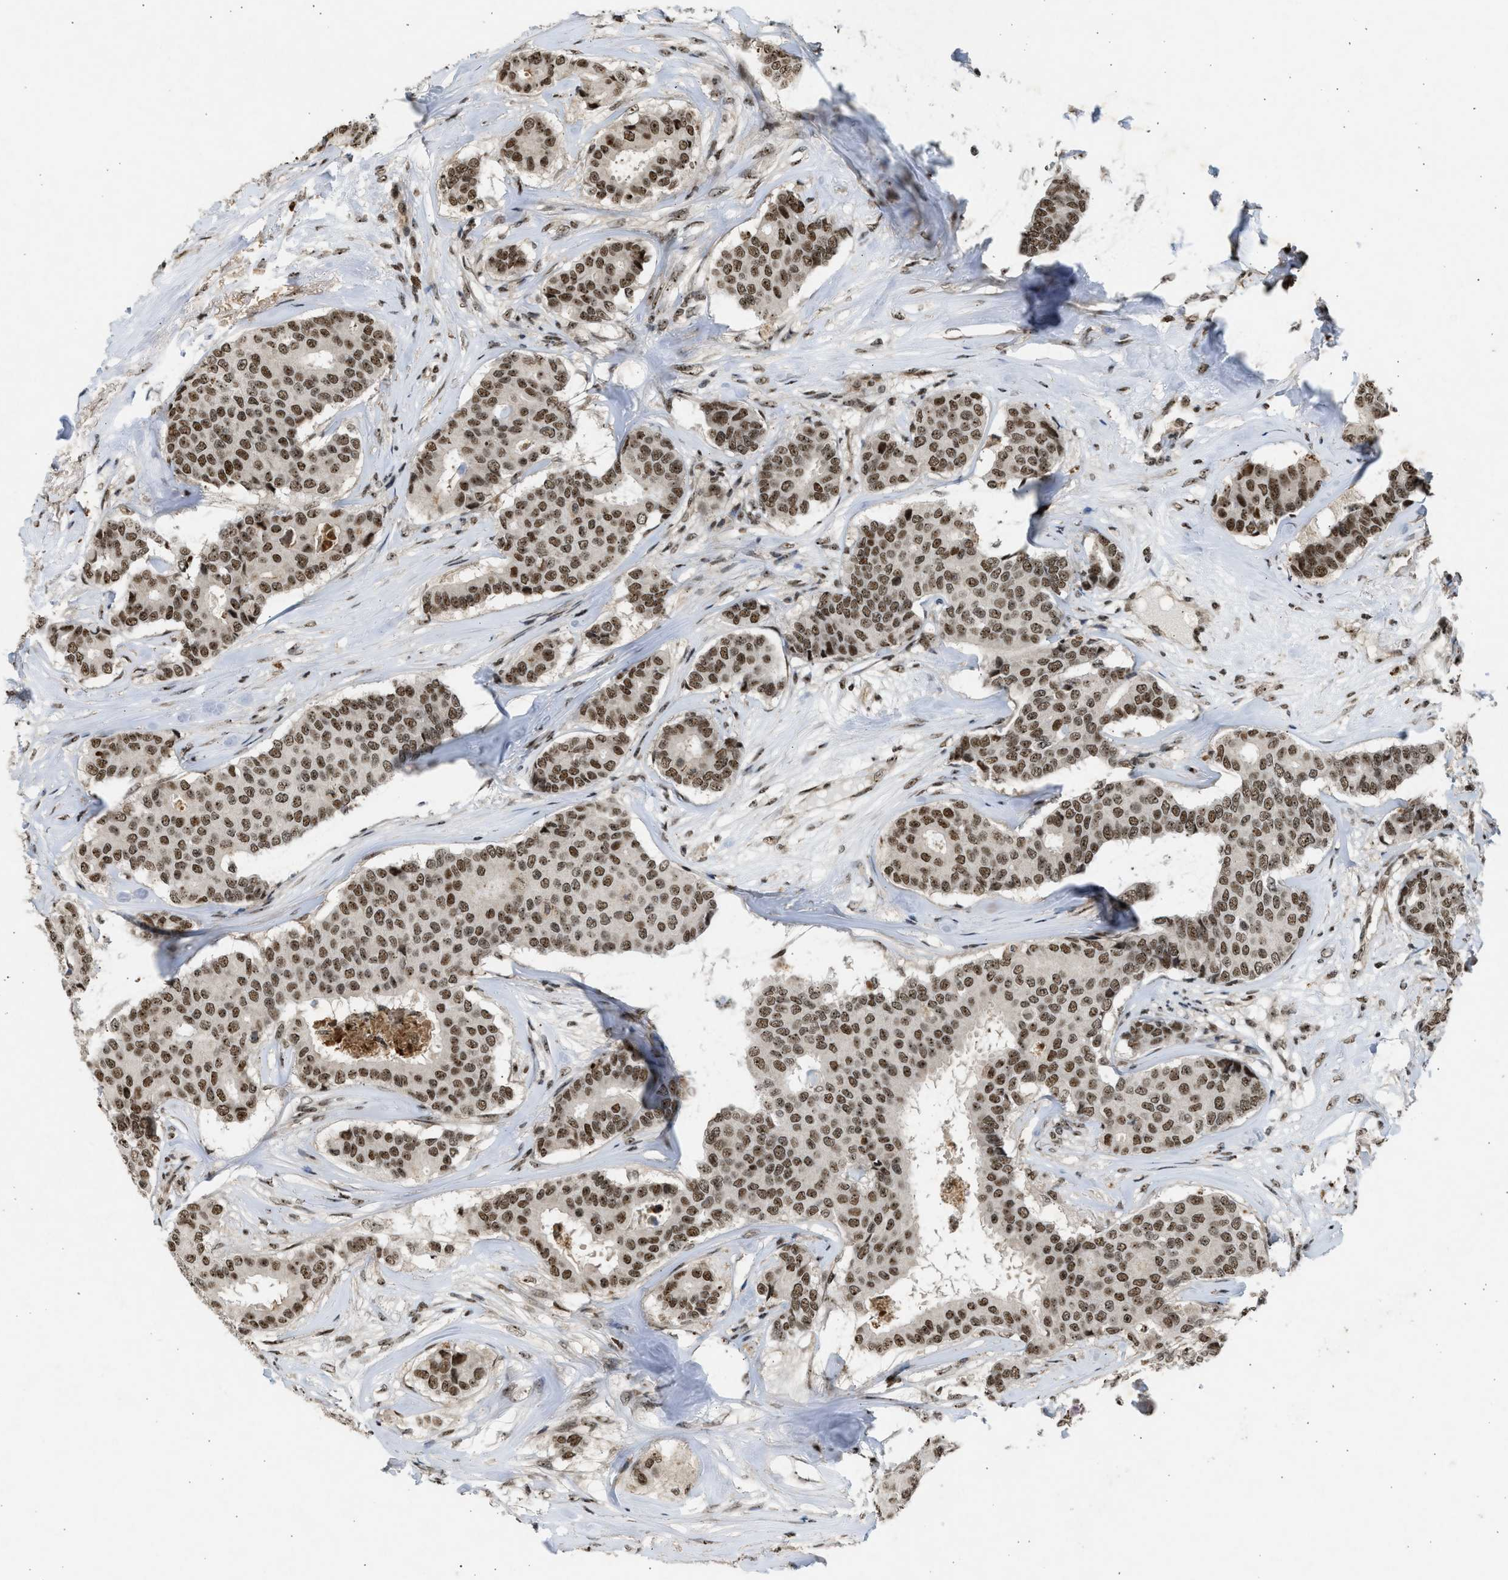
{"staining": {"intensity": "moderate", "quantity": ">75%", "location": "nuclear"}, "tissue": "breast cancer", "cell_type": "Tumor cells", "image_type": "cancer", "snomed": [{"axis": "morphology", "description": "Duct carcinoma"}, {"axis": "topography", "description": "Breast"}], "caption": "Moderate nuclear protein staining is appreciated in approximately >75% of tumor cells in breast infiltrating ductal carcinoma.", "gene": "TFDP2", "patient": {"sex": "female", "age": 75}}